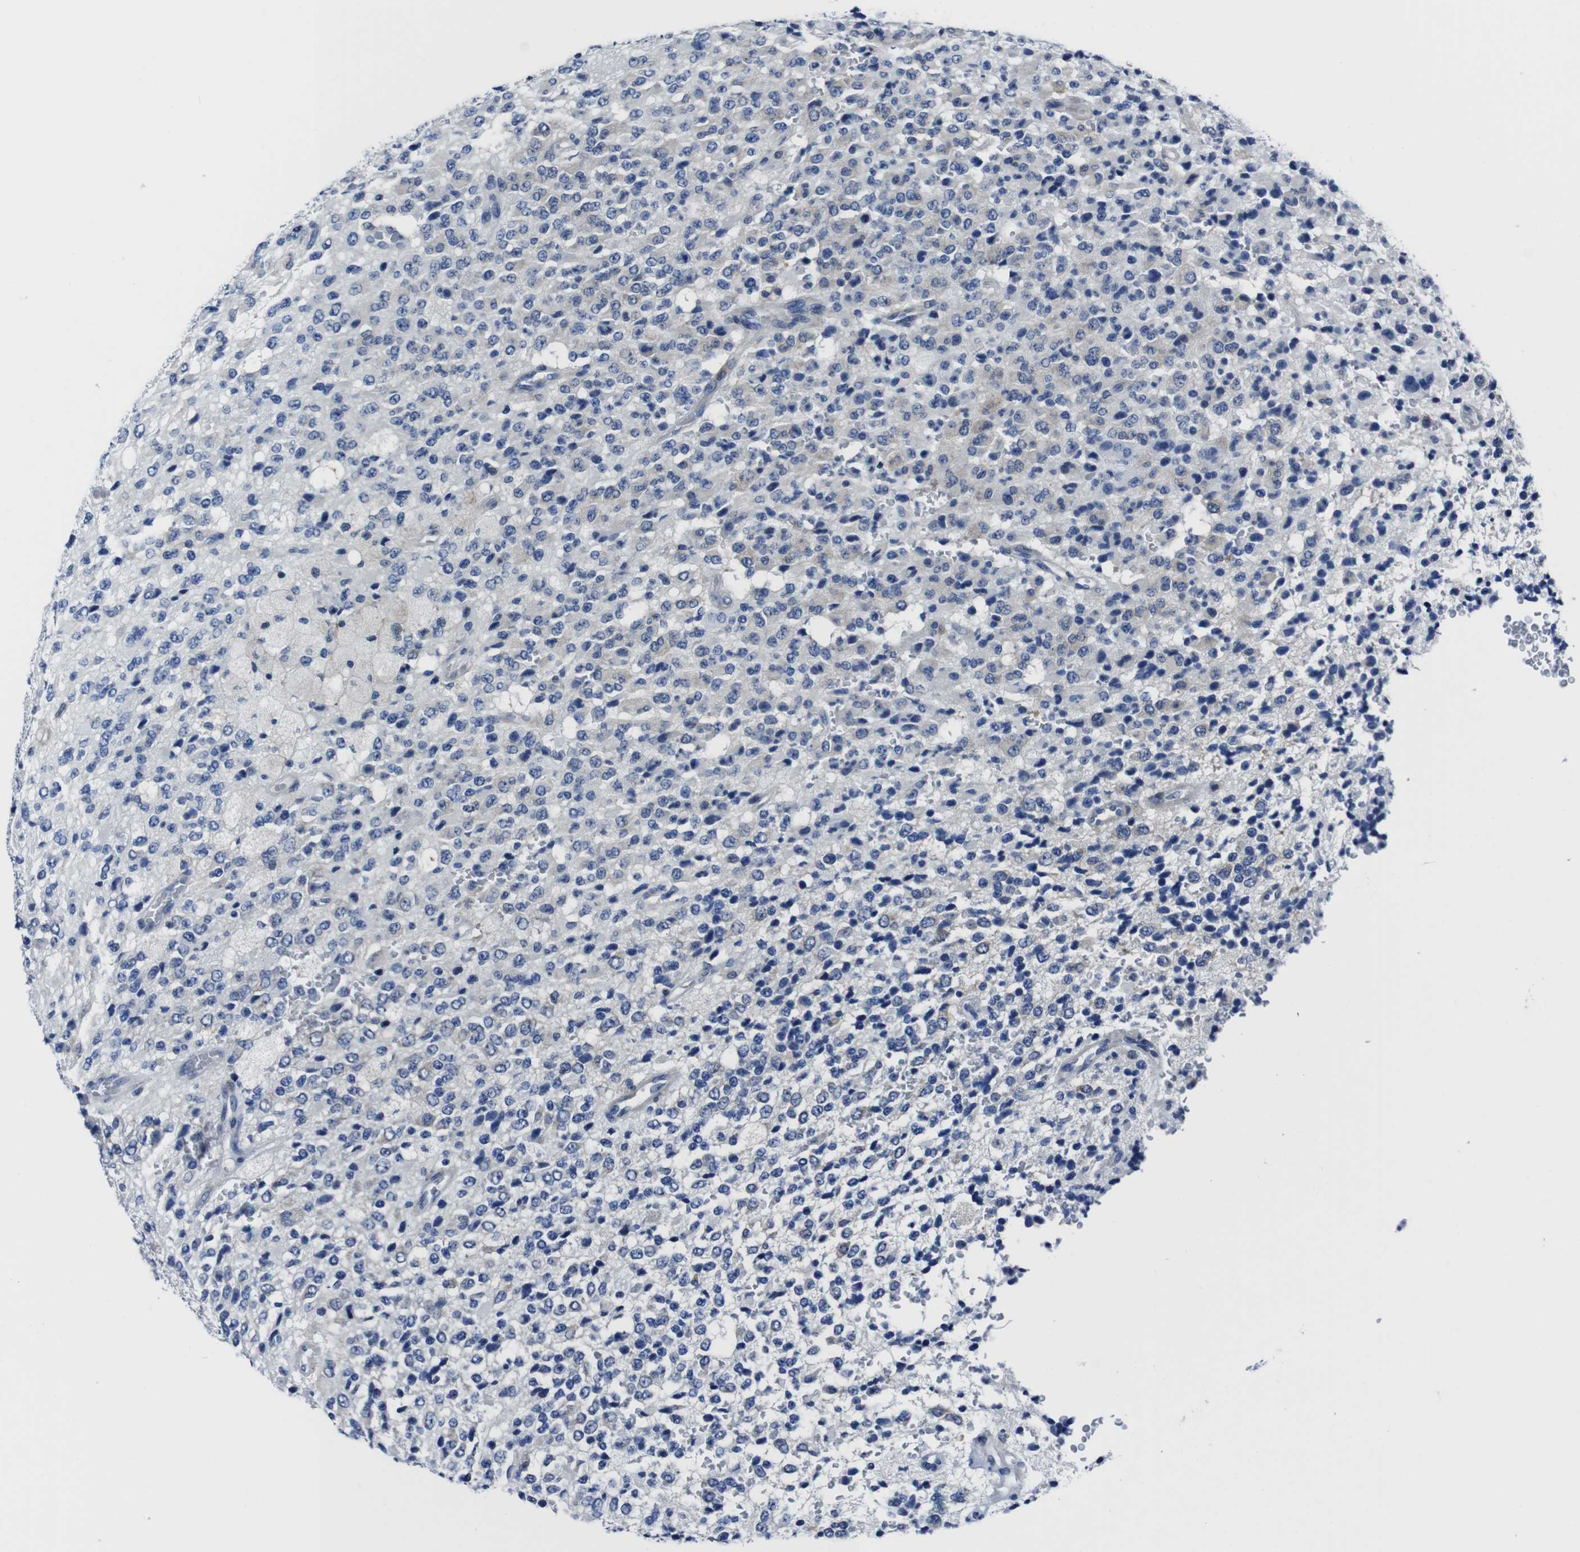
{"staining": {"intensity": "negative", "quantity": "none", "location": "none"}, "tissue": "glioma", "cell_type": "Tumor cells", "image_type": "cancer", "snomed": [{"axis": "morphology", "description": "Glioma, malignant, High grade"}, {"axis": "topography", "description": "pancreas cauda"}], "caption": "A histopathology image of malignant glioma (high-grade) stained for a protein exhibits no brown staining in tumor cells.", "gene": "EIF4A1", "patient": {"sex": "male", "age": 60}}